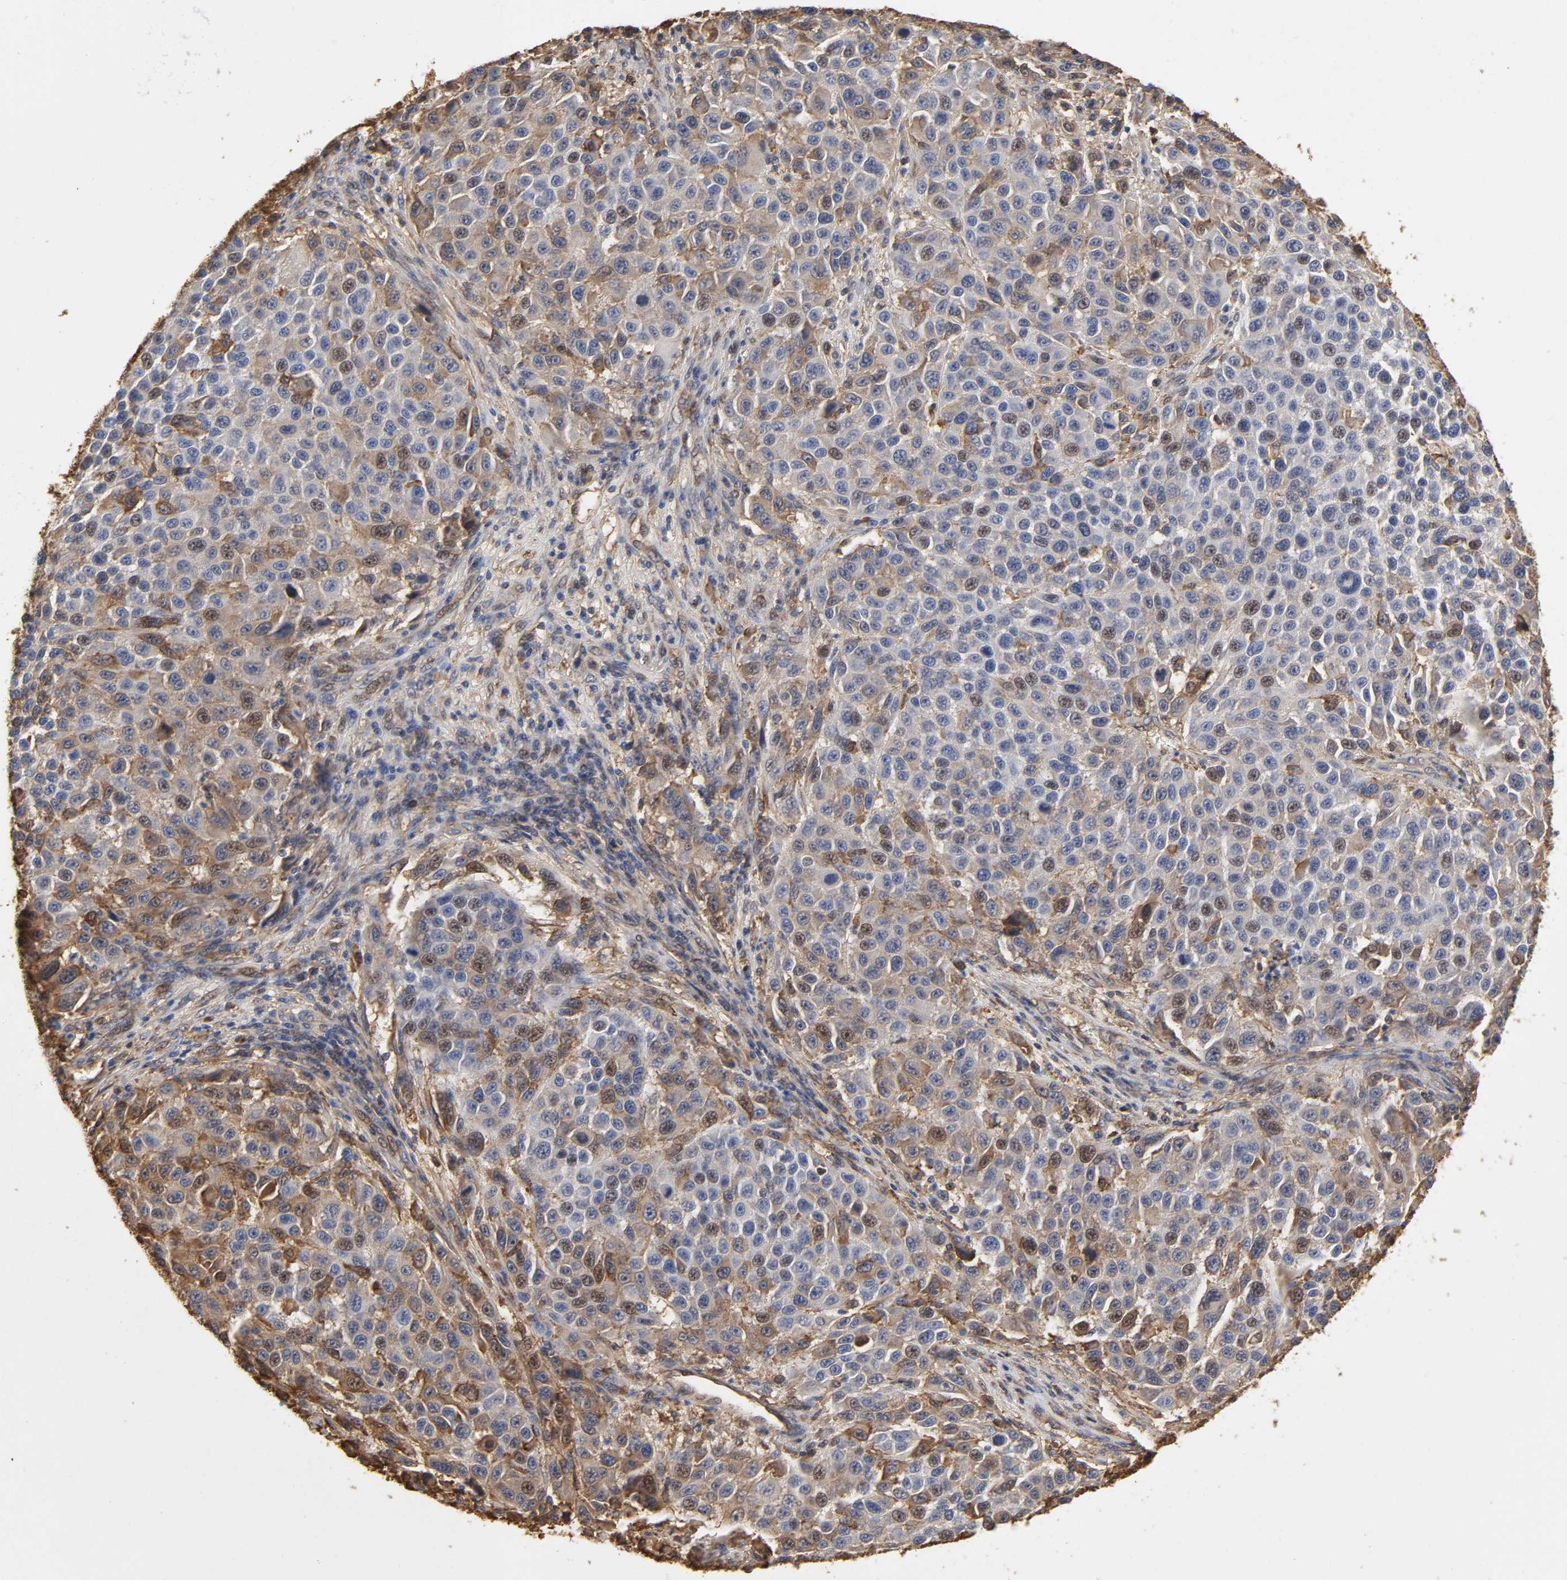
{"staining": {"intensity": "moderate", "quantity": ">75%", "location": "cytoplasmic/membranous,nuclear"}, "tissue": "melanoma", "cell_type": "Tumor cells", "image_type": "cancer", "snomed": [{"axis": "morphology", "description": "Malignant melanoma, Metastatic site"}, {"axis": "topography", "description": "Lymph node"}], "caption": "Immunohistochemical staining of malignant melanoma (metastatic site) reveals moderate cytoplasmic/membranous and nuclear protein expression in approximately >75% of tumor cells.", "gene": "ANXA2", "patient": {"sex": "male", "age": 61}}